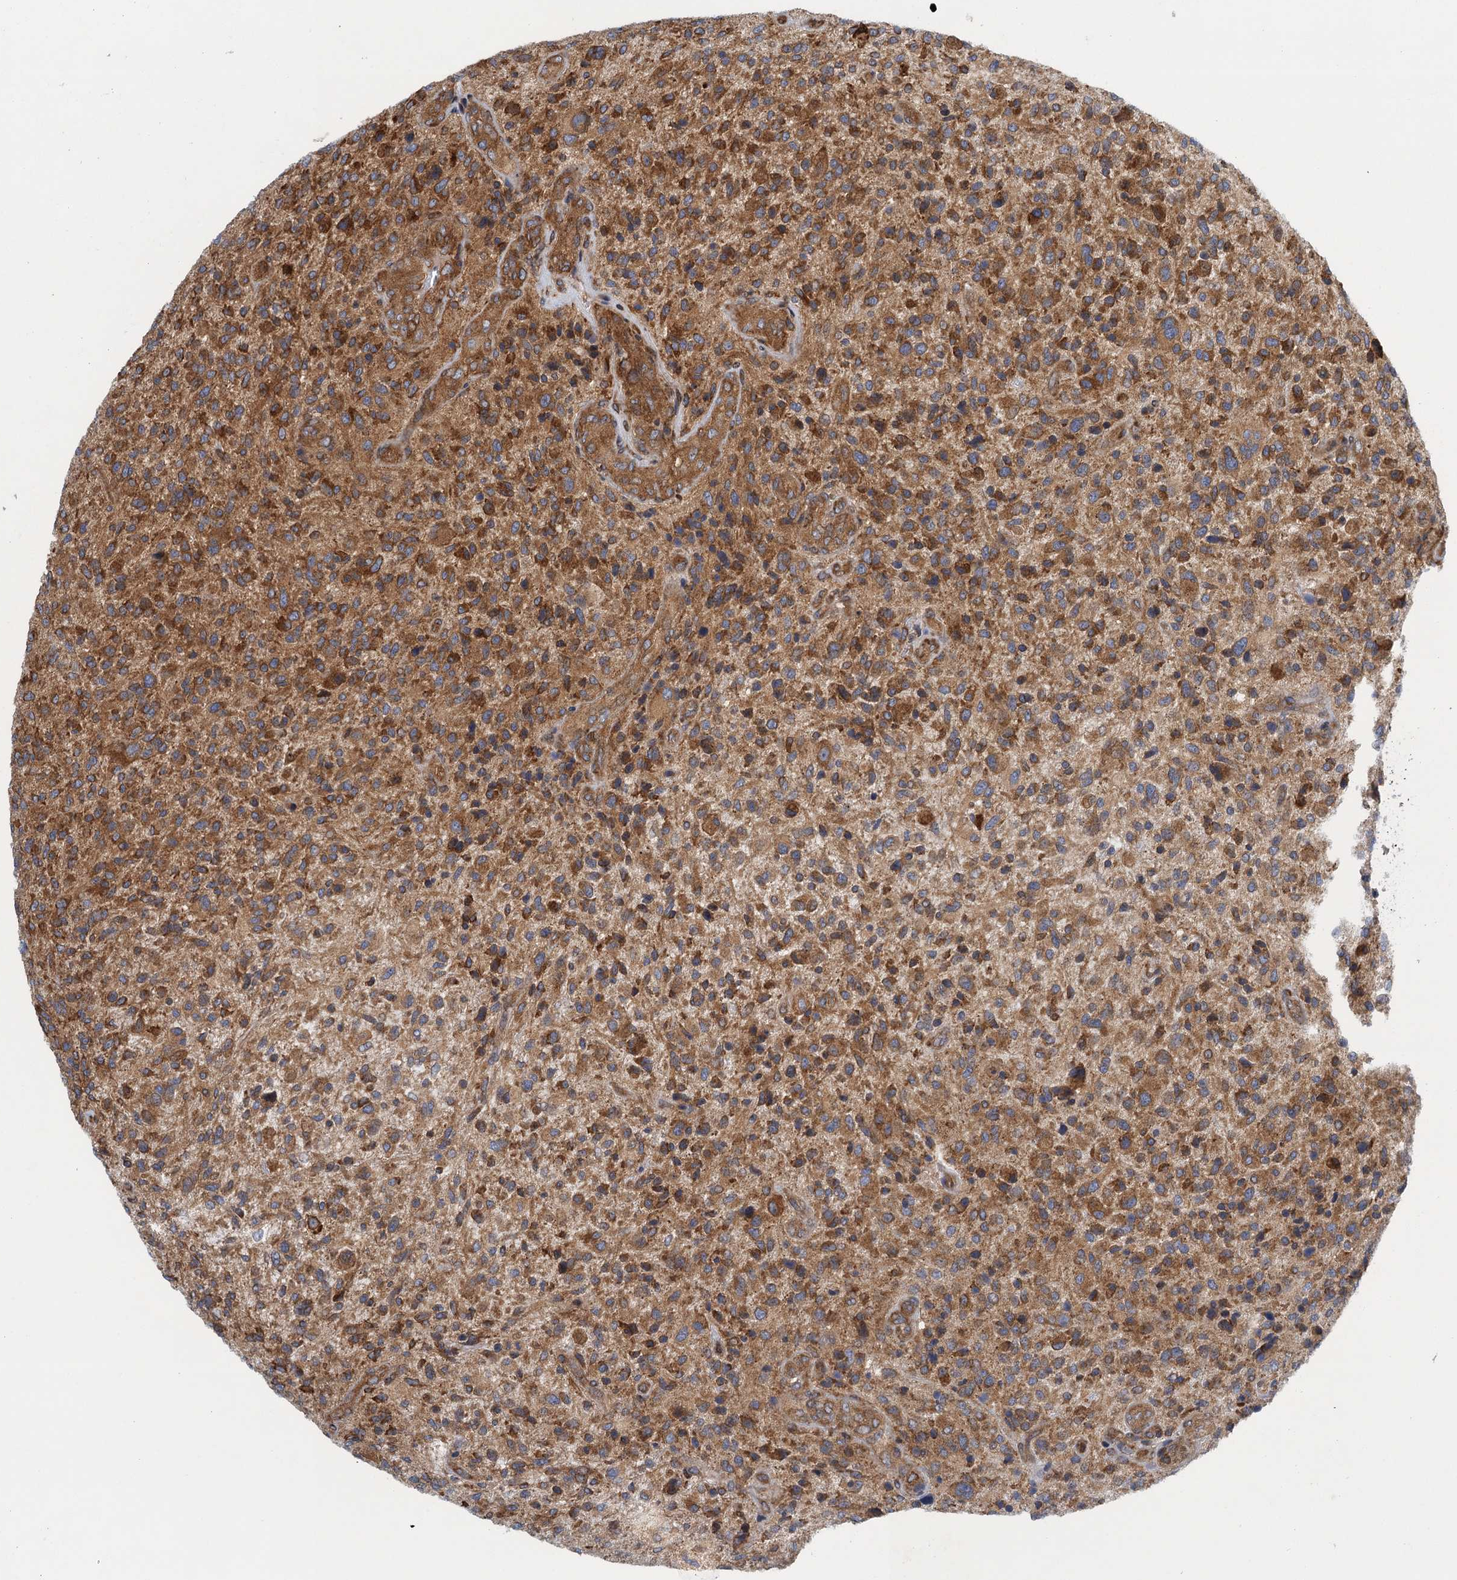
{"staining": {"intensity": "strong", "quantity": ">75%", "location": "cytoplasmic/membranous"}, "tissue": "glioma", "cell_type": "Tumor cells", "image_type": "cancer", "snomed": [{"axis": "morphology", "description": "Glioma, malignant, High grade"}, {"axis": "topography", "description": "Brain"}], "caption": "An image of glioma stained for a protein reveals strong cytoplasmic/membranous brown staining in tumor cells. Immunohistochemistry stains the protein in brown and the nuclei are stained blue.", "gene": "MDM1", "patient": {"sex": "male", "age": 47}}